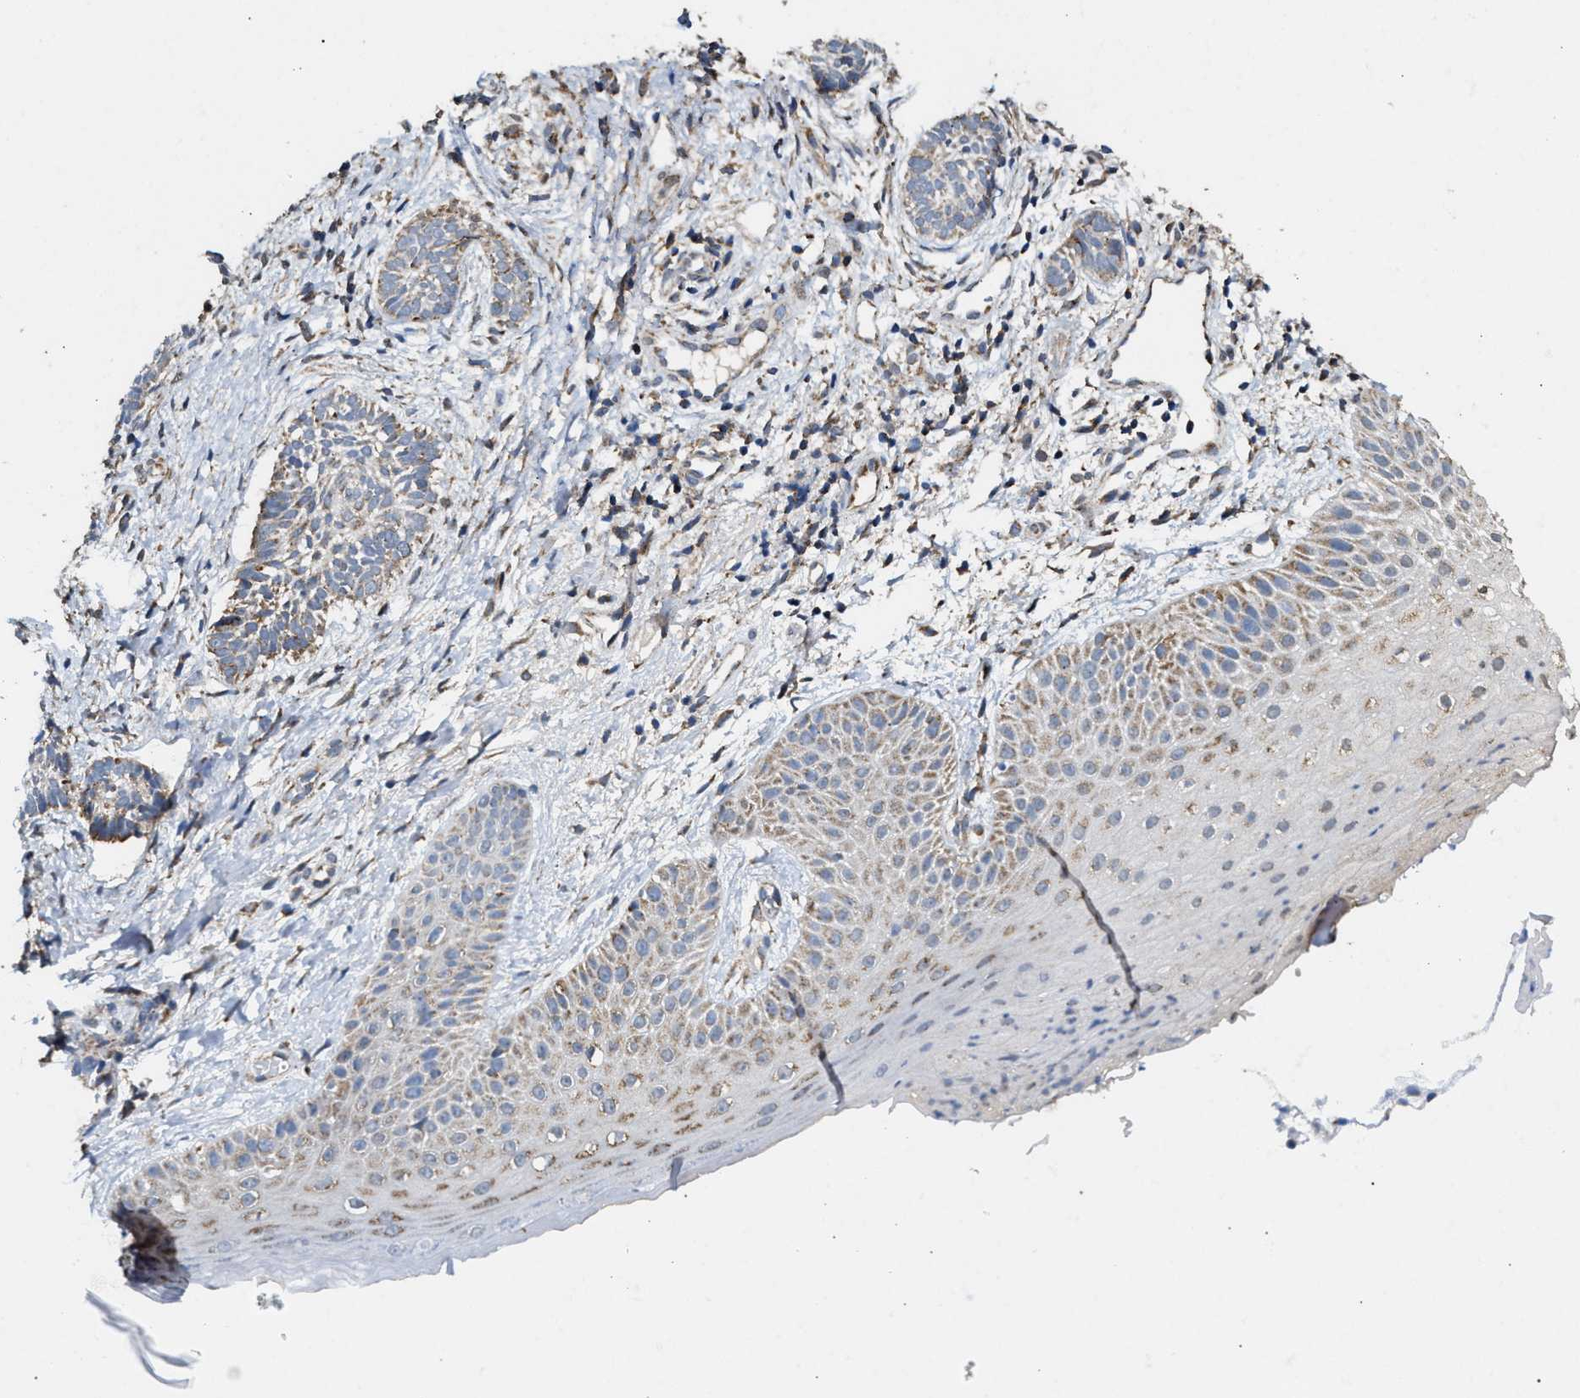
{"staining": {"intensity": "weak", "quantity": "<25%", "location": "cytoplasmic/membranous"}, "tissue": "skin cancer", "cell_type": "Tumor cells", "image_type": "cancer", "snomed": [{"axis": "morphology", "description": "Normal tissue, NOS"}, {"axis": "morphology", "description": "Basal cell carcinoma"}, {"axis": "topography", "description": "Skin"}], "caption": "Immunohistochemical staining of basal cell carcinoma (skin) shows no significant expression in tumor cells.", "gene": "TACO1", "patient": {"sex": "male", "age": 63}}